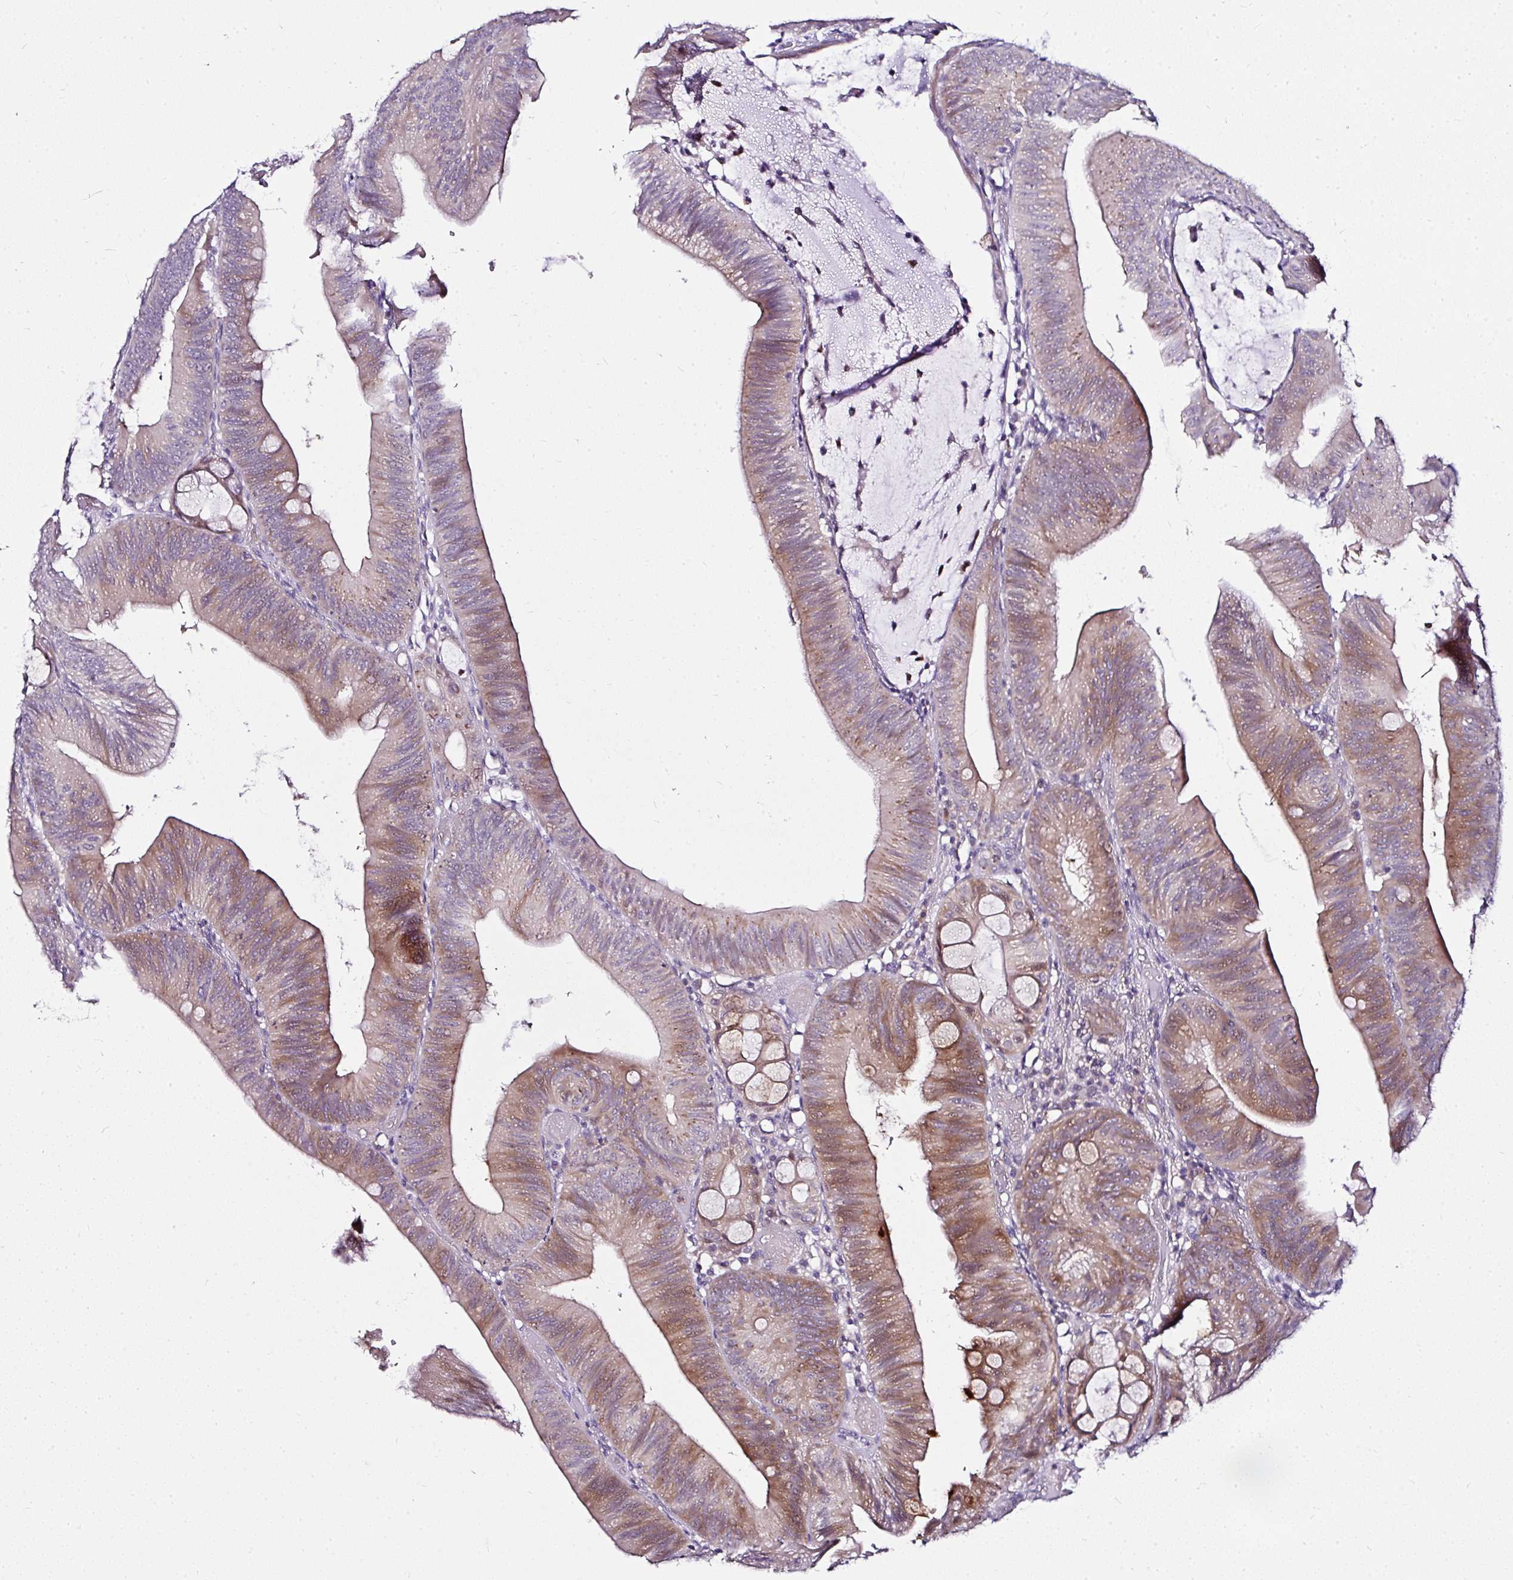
{"staining": {"intensity": "moderate", "quantity": "25%-75%", "location": "cytoplasmic/membranous"}, "tissue": "colorectal cancer", "cell_type": "Tumor cells", "image_type": "cancer", "snomed": [{"axis": "morphology", "description": "Adenocarcinoma, NOS"}, {"axis": "topography", "description": "Colon"}], "caption": "Immunohistochemistry (DAB) staining of human colorectal adenocarcinoma shows moderate cytoplasmic/membranous protein expression in approximately 25%-75% of tumor cells.", "gene": "DEPDC5", "patient": {"sex": "male", "age": 84}}